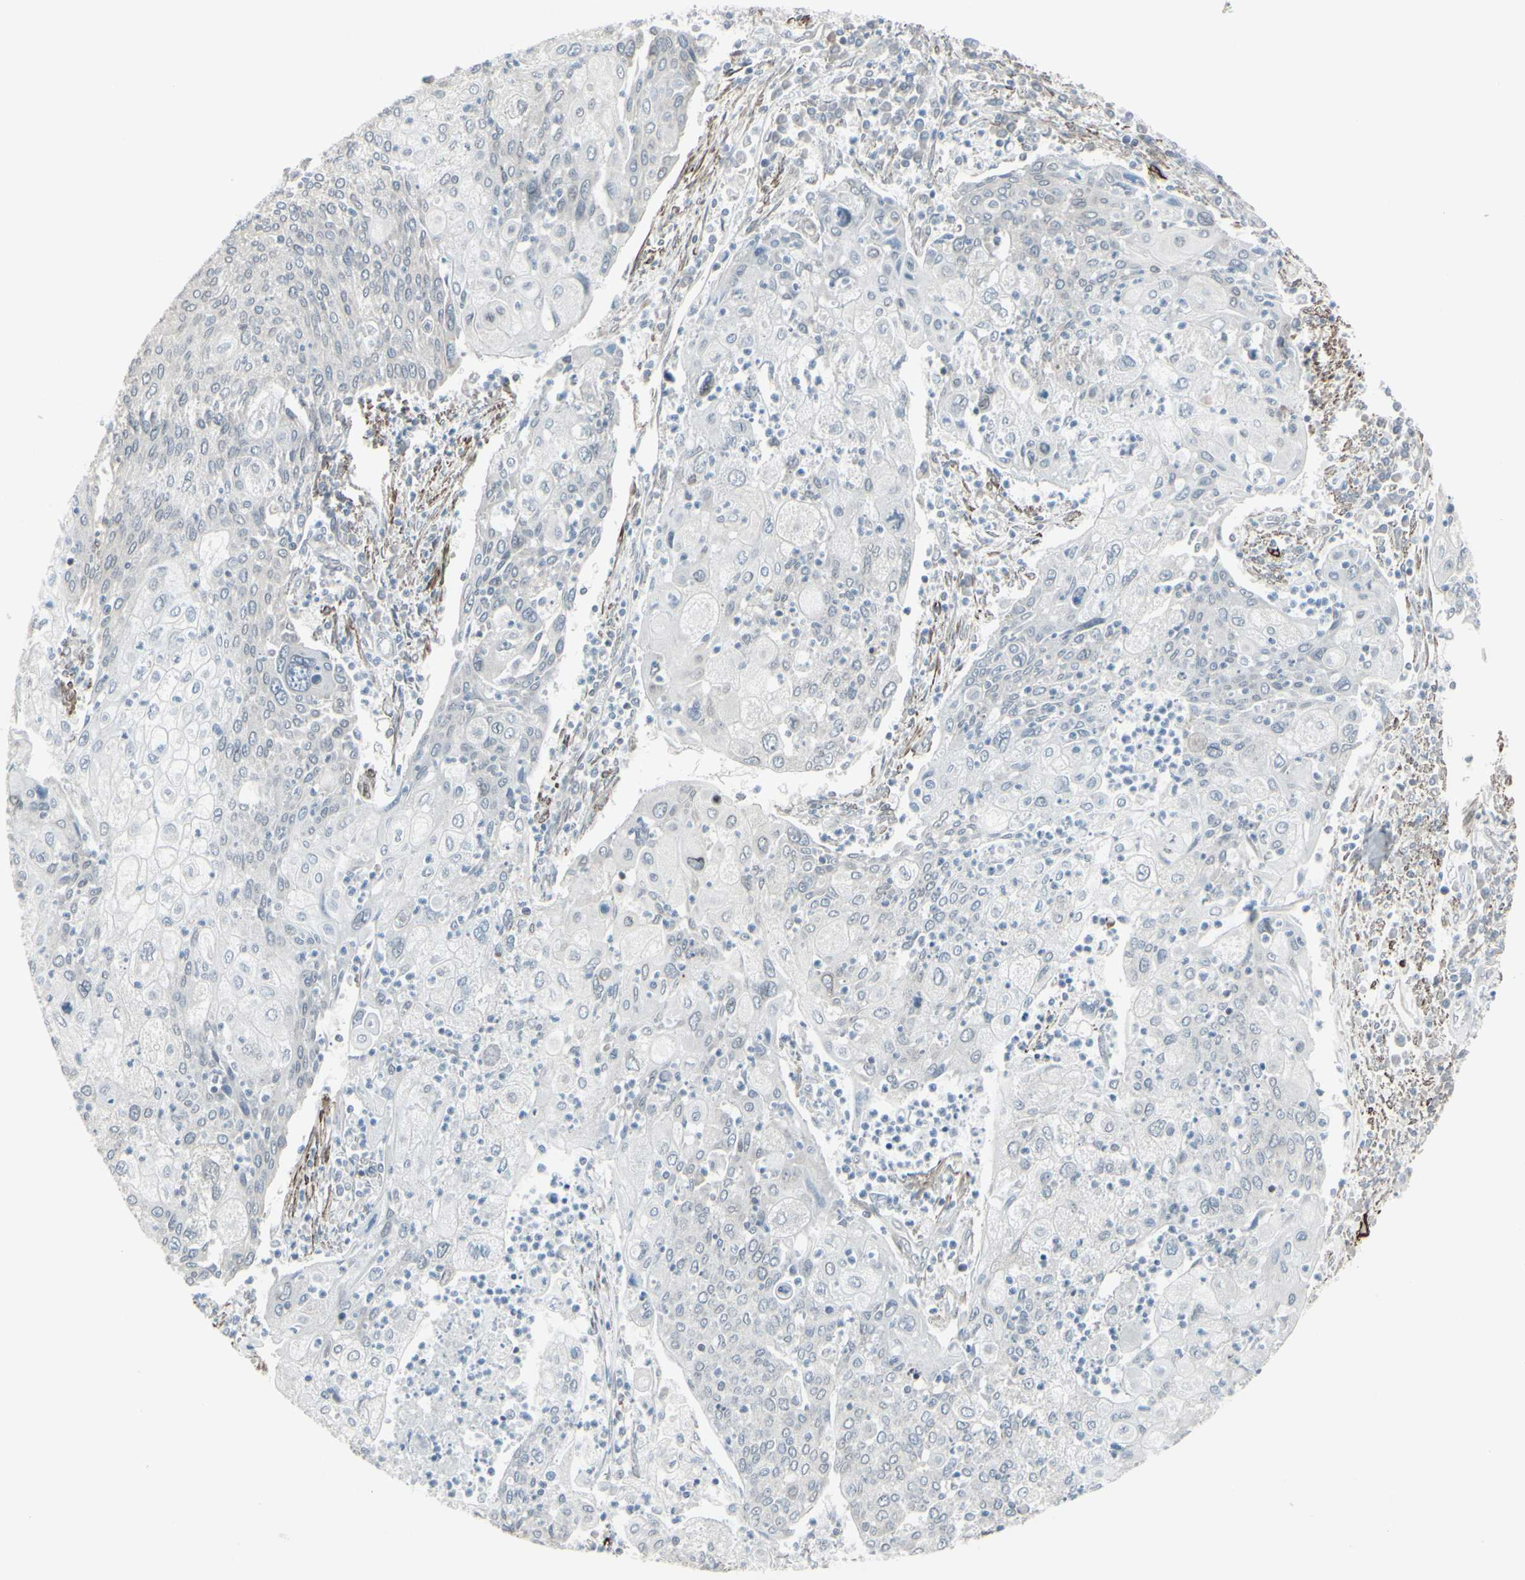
{"staining": {"intensity": "negative", "quantity": "none", "location": "none"}, "tissue": "cervical cancer", "cell_type": "Tumor cells", "image_type": "cancer", "snomed": [{"axis": "morphology", "description": "Squamous cell carcinoma, NOS"}, {"axis": "topography", "description": "Cervix"}], "caption": "Squamous cell carcinoma (cervical) stained for a protein using IHC exhibits no positivity tumor cells.", "gene": "DTX3L", "patient": {"sex": "female", "age": 40}}